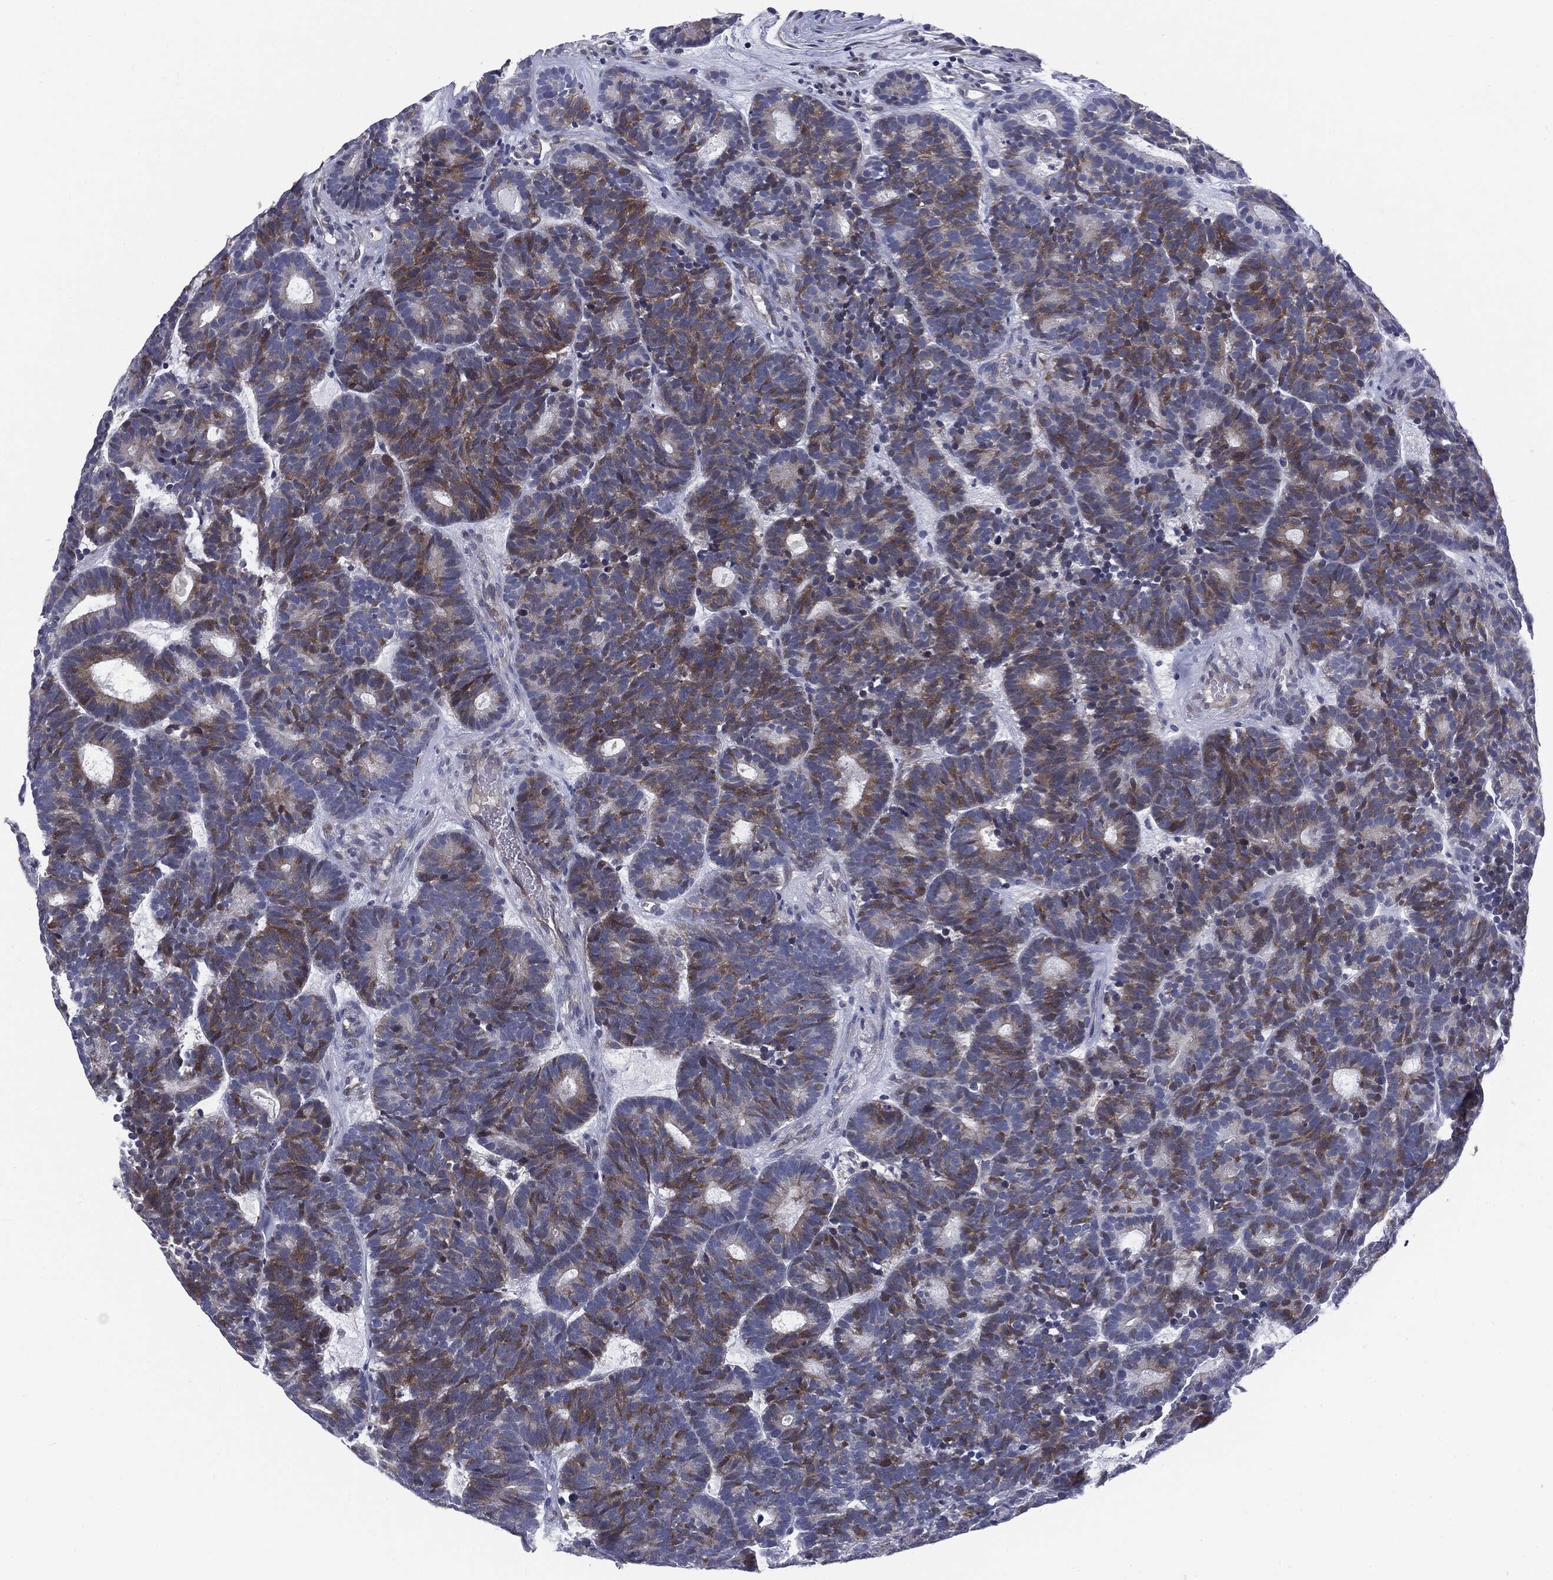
{"staining": {"intensity": "moderate", "quantity": "25%-75%", "location": "cytoplasmic/membranous"}, "tissue": "head and neck cancer", "cell_type": "Tumor cells", "image_type": "cancer", "snomed": [{"axis": "morphology", "description": "Adenocarcinoma, NOS"}, {"axis": "topography", "description": "Head-Neck"}], "caption": "Head and neck cancer (adenocarcinoma) stained for a protein shows moderate cytoplasmic/membranous positivity in tumor cells.", "gene": "KRT5", "patient": {"sex": "female", "age": 81}}